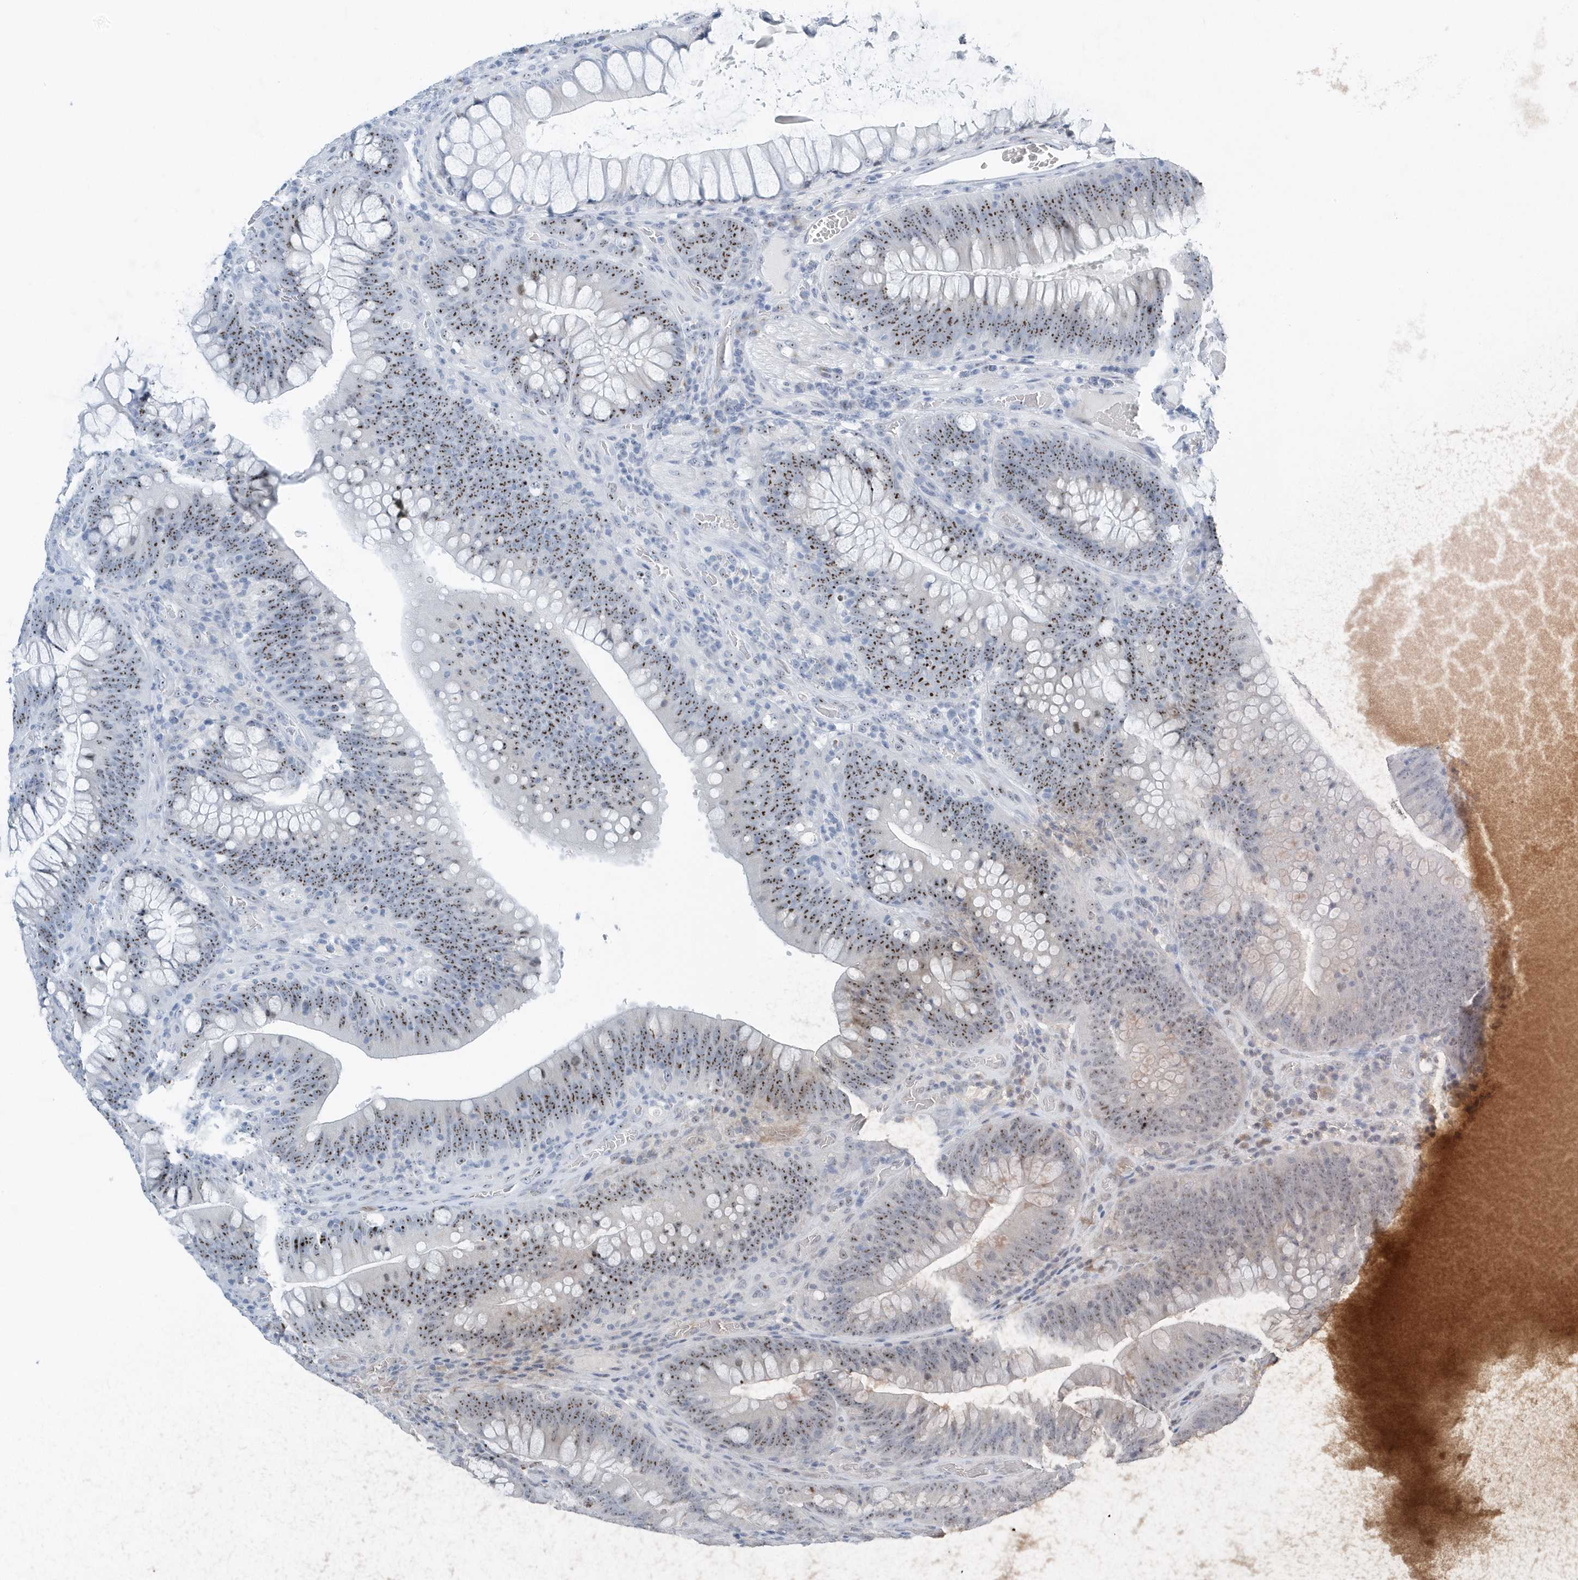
{"staining": {"intensity": "strong", "quantity": ">75%", "location": "nuclear"}, "tissue": "colorectal cancer", "cell_type": "Tumor cells", "image_type": "cancer", "snomed": [{"axis": "morphology", "description": "Normal tissue, NOS"}, {"axis": "topography", "description": "Colon"}], "caption": "A photomicrograph of colorectal cancer stained for a protein displays strong nuclear brown staining in tumor cells.", "gene": "RPF2", "patient": {"sex": "female", "age": 82}}